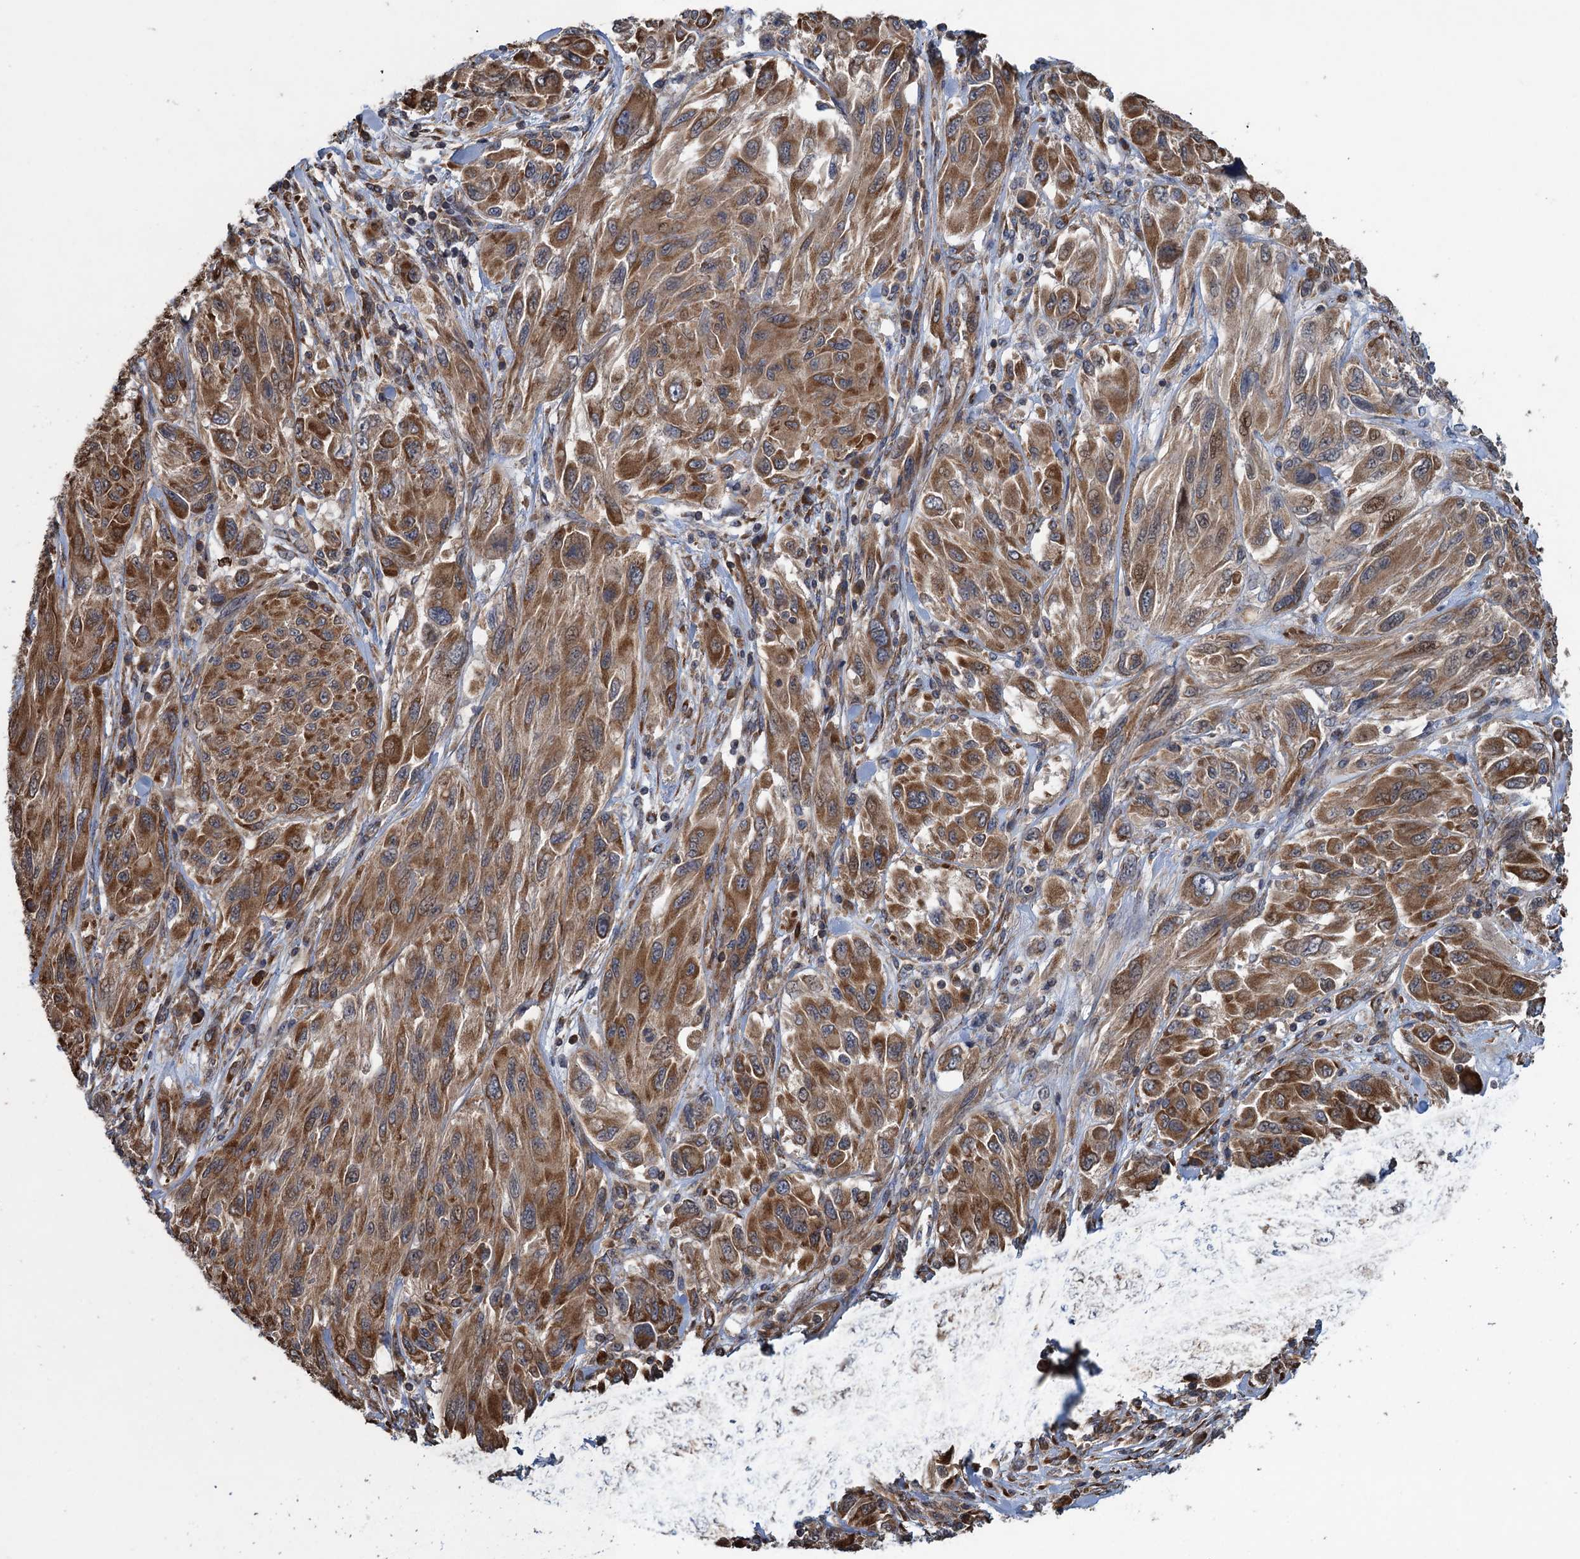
{"staining": {"intensity": "moderate", "quantity": ">75%", "location": "cytoplasmic/membranous,nuclear"}, "tissue": "melanoma", "cell_type": "Tumor cells", "image_type": "cancer", "snomed": [{"axis": "morphology", "description": "Malignant melanoma, NOS"}, {"axis": "topography", "description": "Skin"}], "caption": "This photomicrograph exhibits immunohistochemistry staining of melanoma, with medium moderate cytoplasmic/membranous and nuclear expression in about >75% of tumor cells.", "gene": "MDM1", "patient": {"sex": "female", "age": 91}}